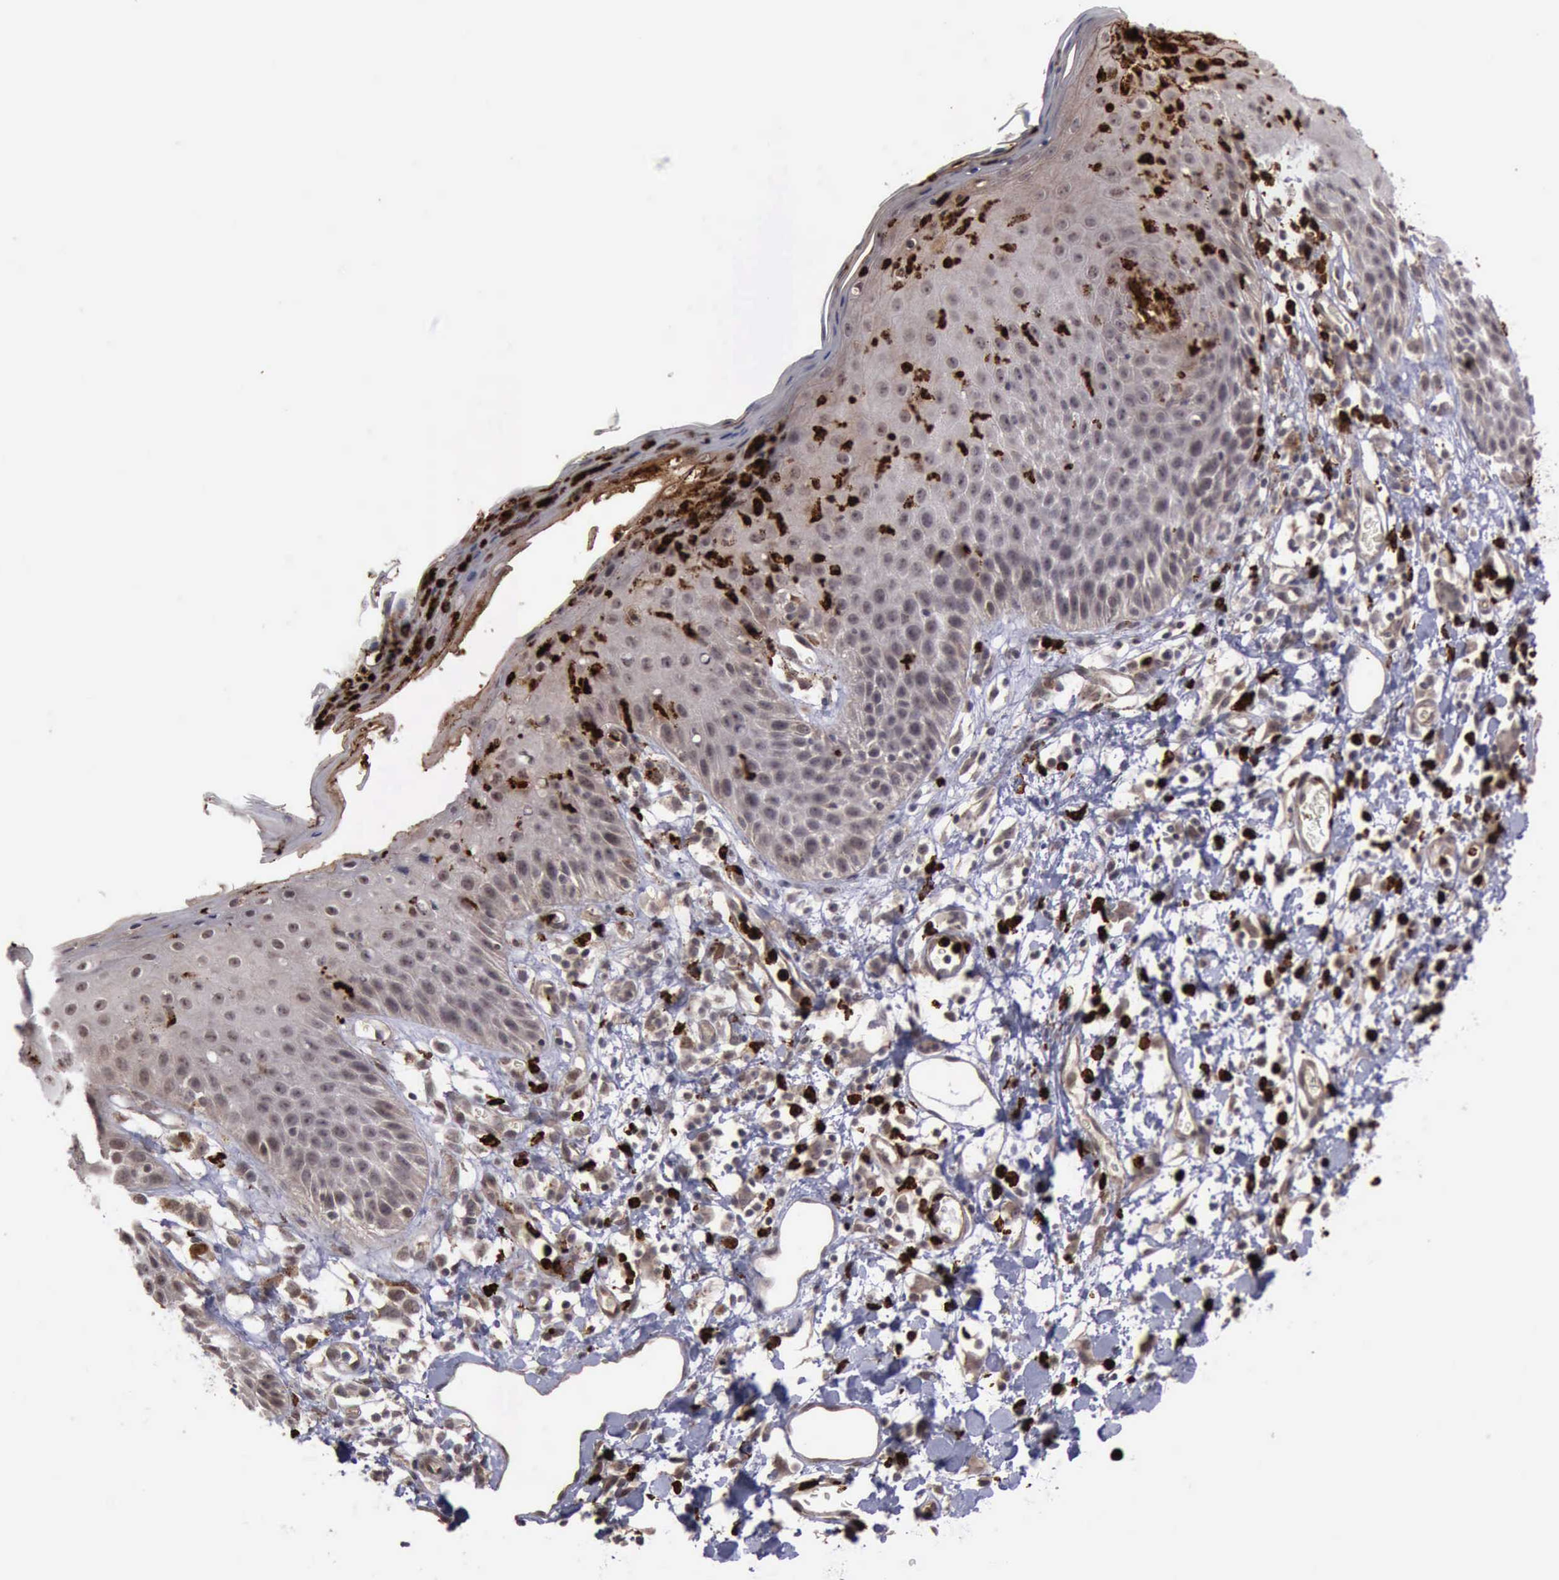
{"staining": {"intensity": "negative", "quantity": "none", "location": "none"}, "tissue": "skin", "cell_type": "Epidermal cells", "image_type": "normal", "snomed": [{"axis": "morphology", "description": "Normal tissue, NOS"}, {"axis": "topography", "description": "Vulva"}, {"axis": "topography", "description": "Peripheral nerve tissue"}], "caption": "This photomicrograph is of benign skin stained with IHC to label a protein in brown with the nuclei are counter-stained blue. There is no staining in epidermal cells.", "gene": "MMP9", "patient": {"sex": "female", "age": 68}}